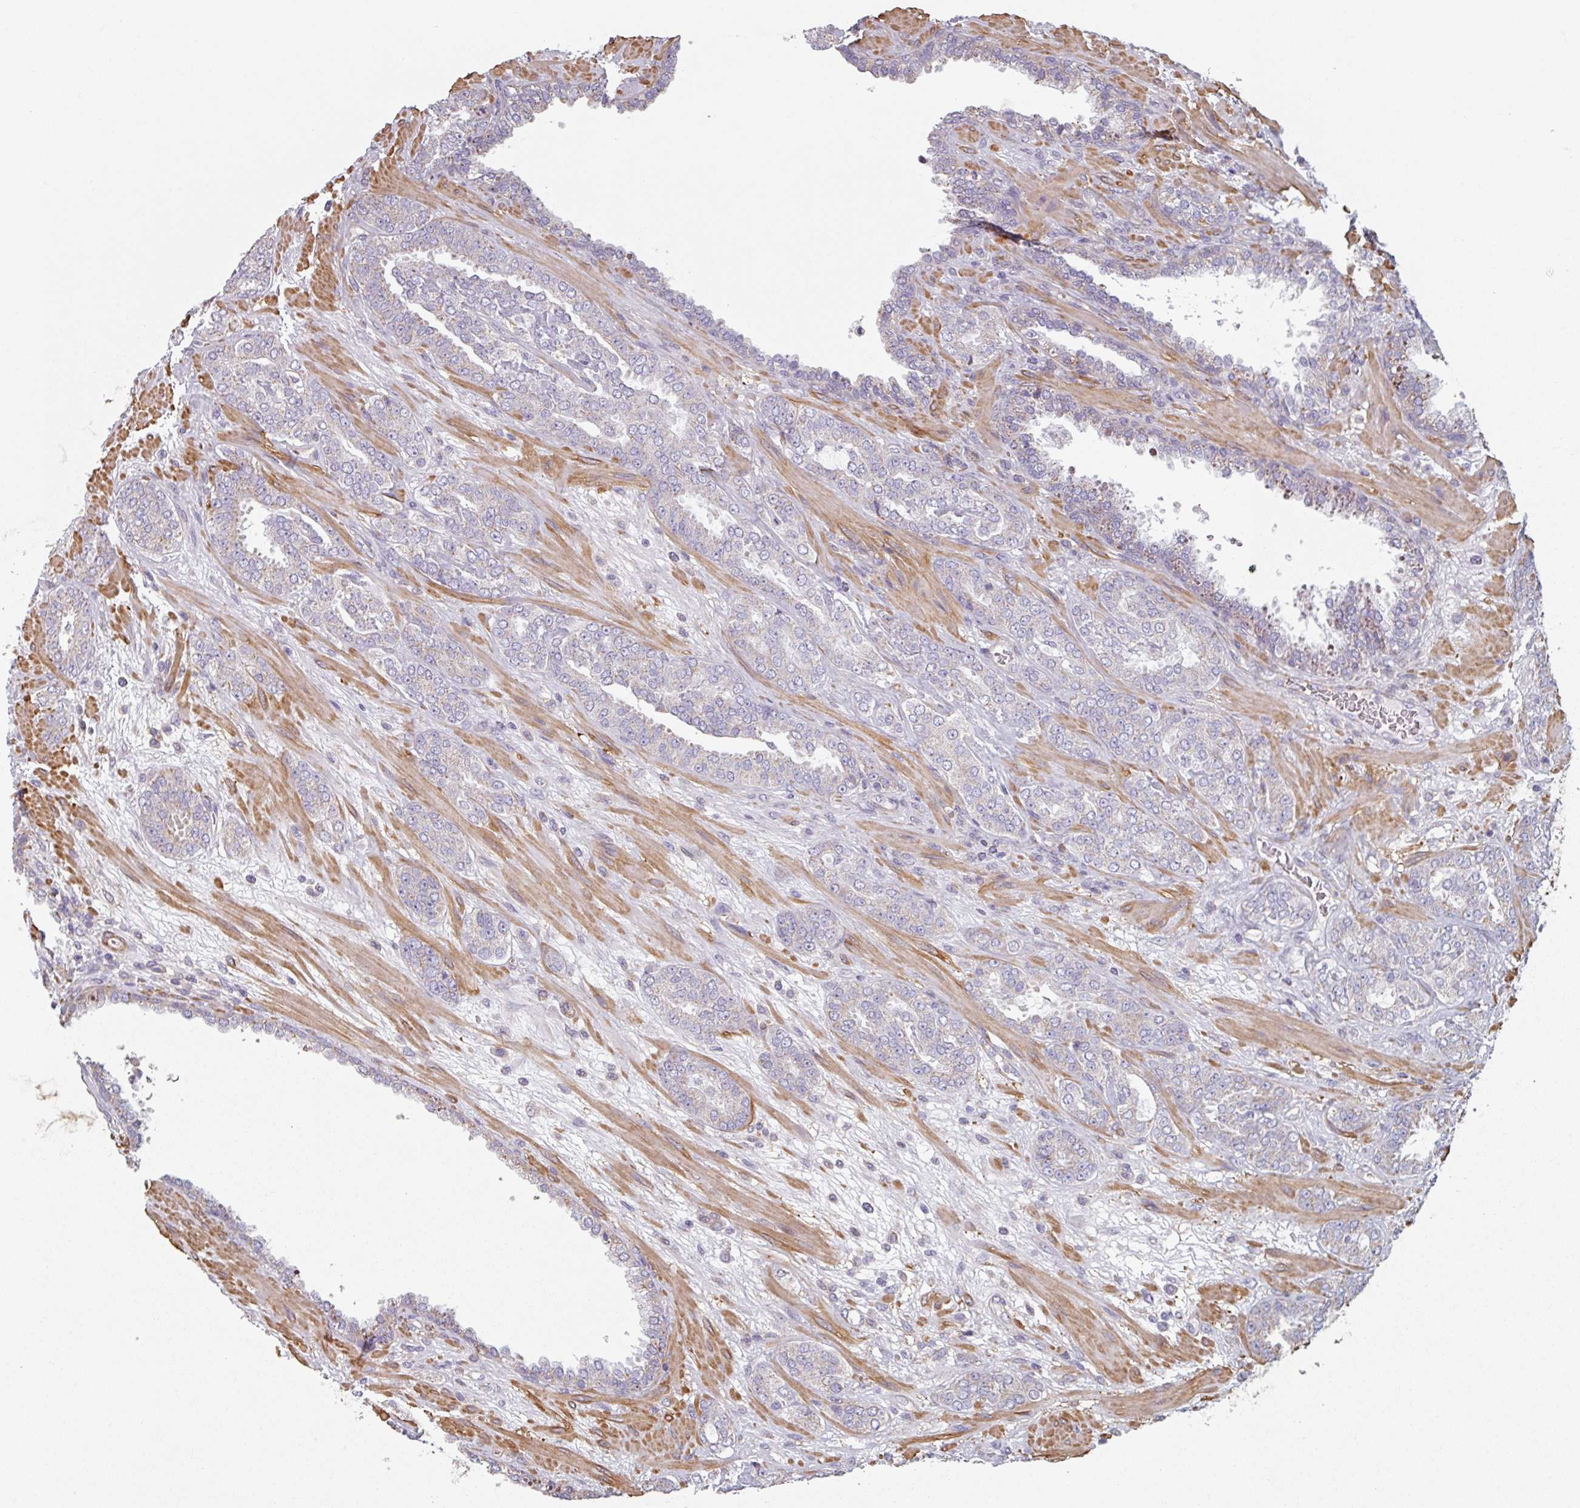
{"staining": {"intensity": "negative", "quantity": "none", "location": "none"}, "tissue": "prostate cancer", "cell_type": "Tumor cells", "image_type": "cancer", "snomed": [{"axis": "morphology", "description": "Adenocarcinoma, High grade"}, {"axis": "topography", "description": "Prostate"}], "caption": "The photomicrograph exhibits no staining of tumor cells in prostate high-grade adenocarcinoma.", "gene": "GSTA4", "patient": {"sex": "male", "age": 71}}